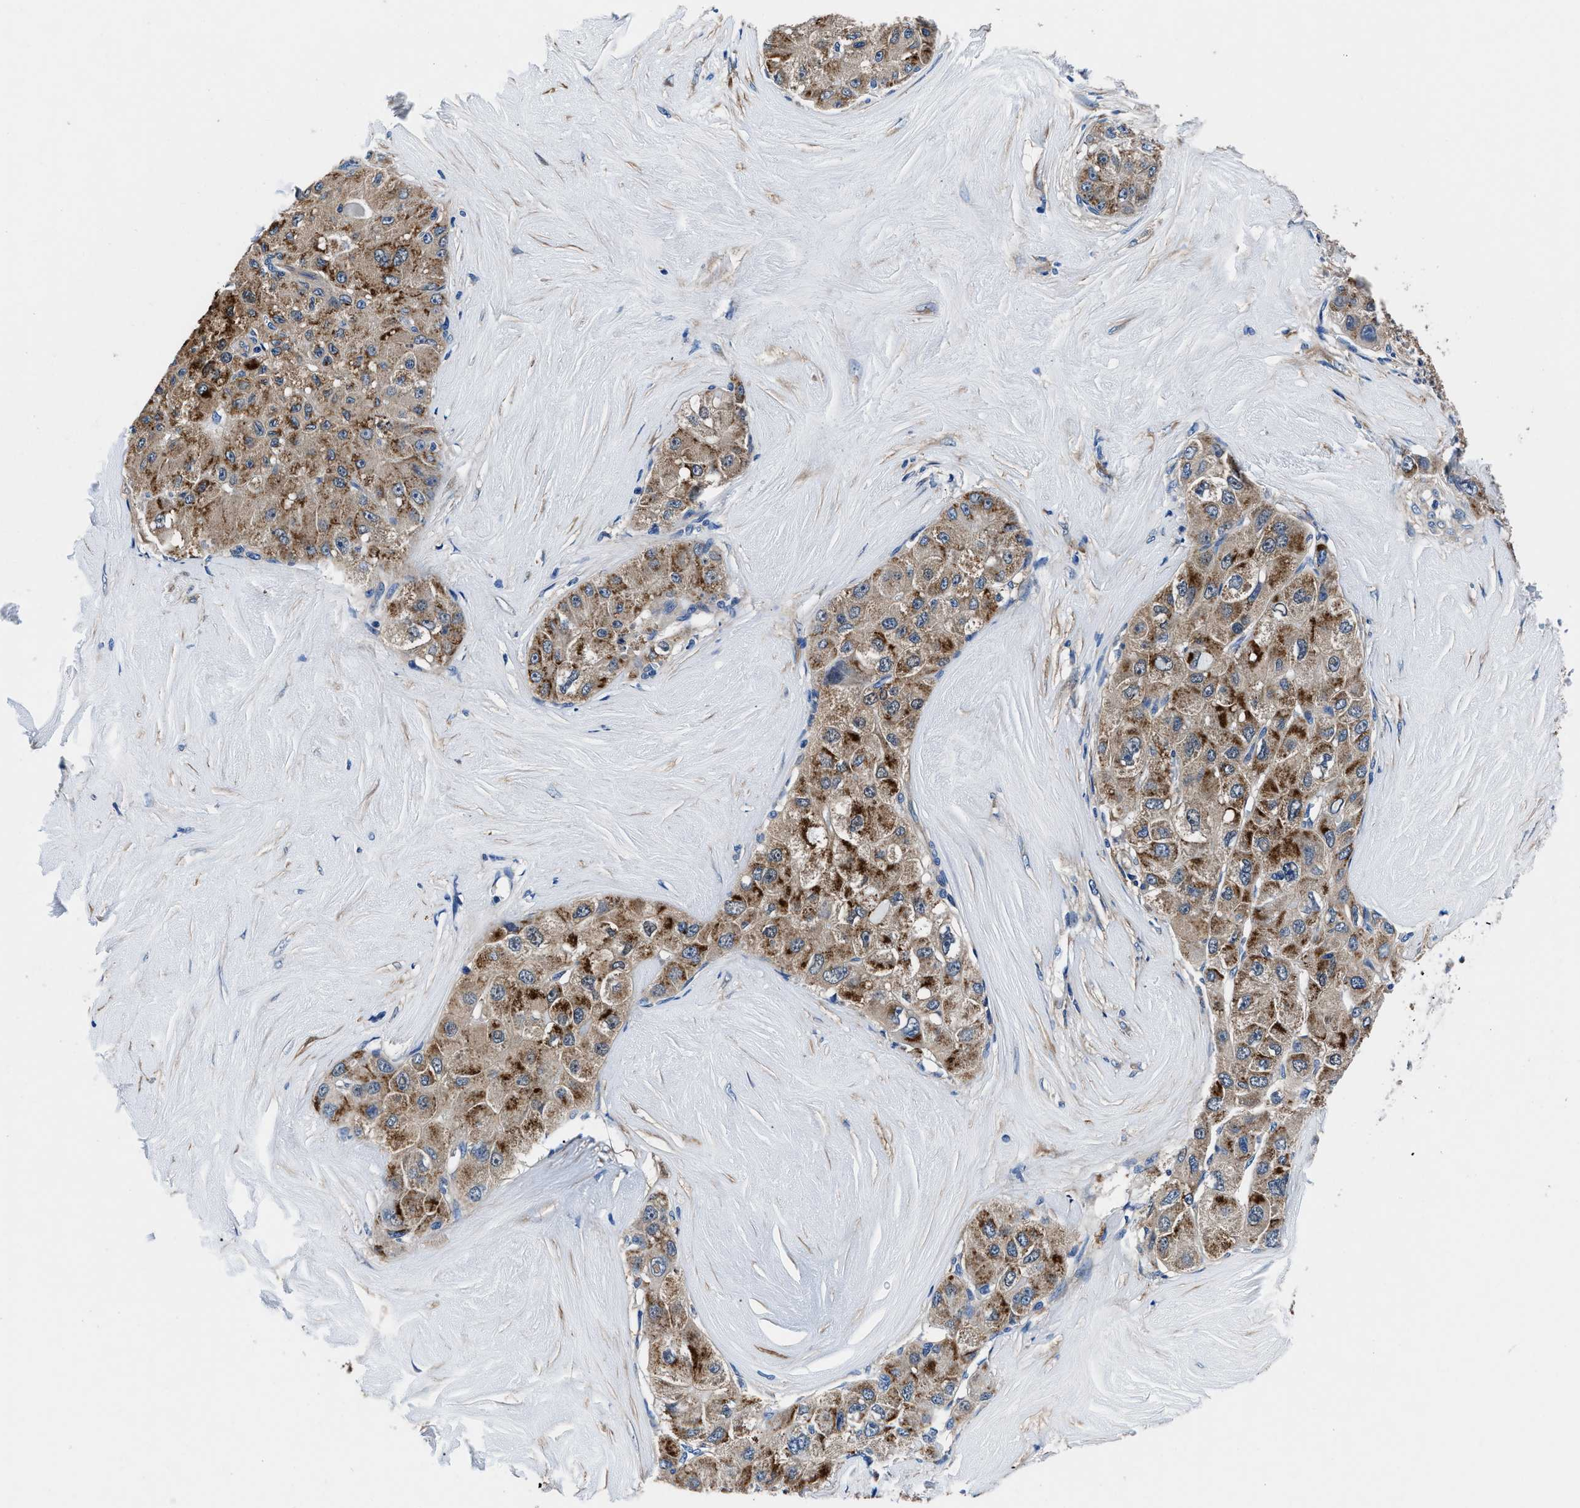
{"staining": {"intensity": "moderate", "quantity": ">75%", "location": "cytoplasmic/membranous"}, "tissue": "liver cancer", "cell_type": "Tumor cells", "image_type": "cancer", "snomed": [{"axis": "morphology", "description": "Carcinoma, Hepatocellular, NOS"}, {"axis": "topography", "description": "Liver"}], "caption": "Approximately >75% of tumor cells in liver cancer (hepatocellular carcinoma) demonstrate moderate cytoplasmic/membranous protein staining as visualized by brown immunohistochemical staining.", "gene": "NEU1", "patient": {"sex": "male", "age": 80}}